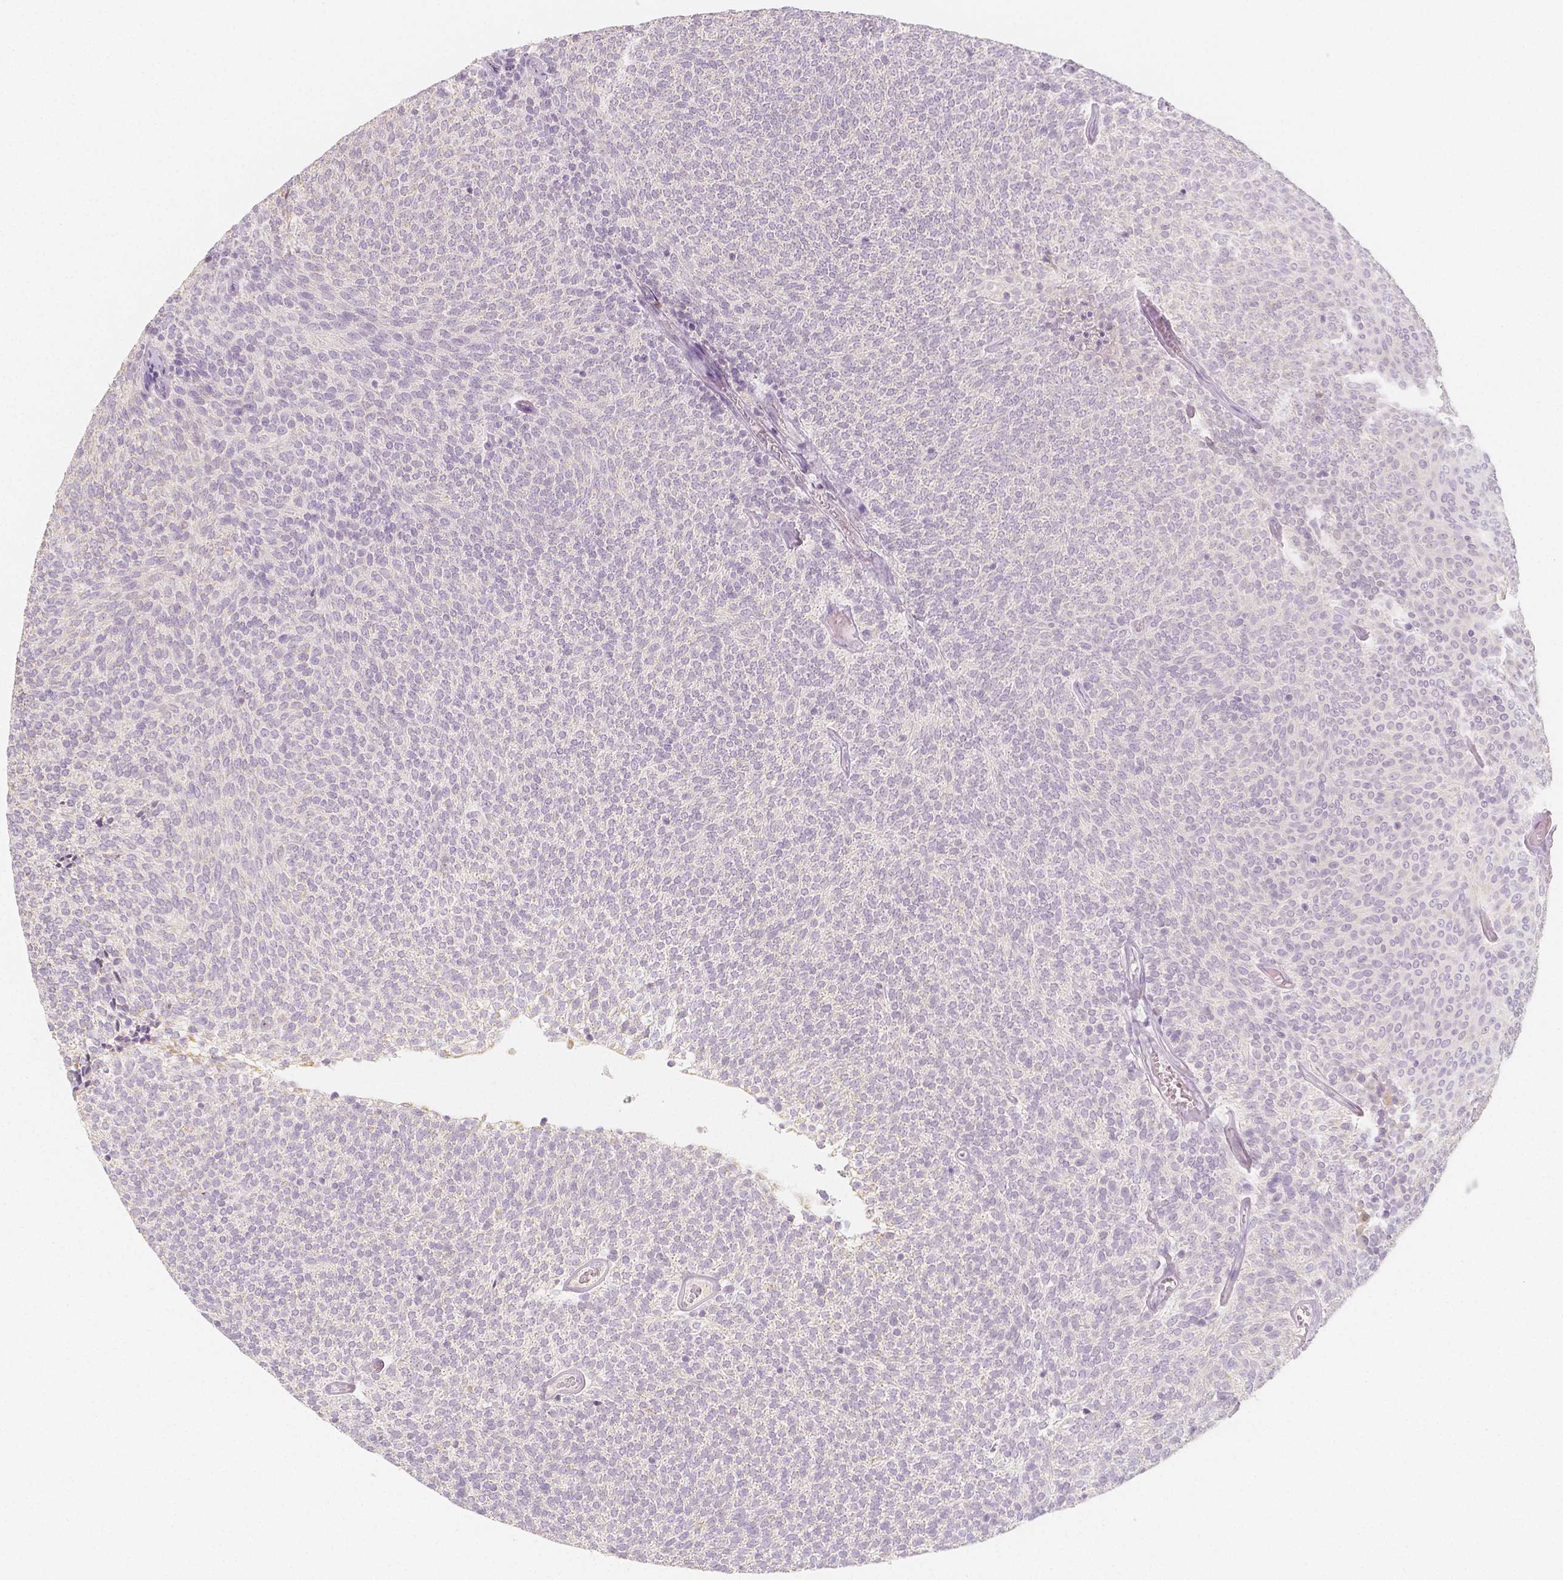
{"staining": {"intensity": "negative", "quantity": "none", "location": "none"}, "tissue": "urothelial cancer", "cell_type": "Tumor cells", "image_type": "cancer", "snomed": [{"axis": "morphology", "description": "Urothelial carcinoma, Low grade"}, {"axis": "topography", "description": "Urinary bladder"}], "caption": "DAB immunohistochemical staining of urothelial carcinoma (low-grade) demonstrates no significant positivity in tumor cells.", "gene": "BATF", "patient": {"sex": "male", "age": 77}}